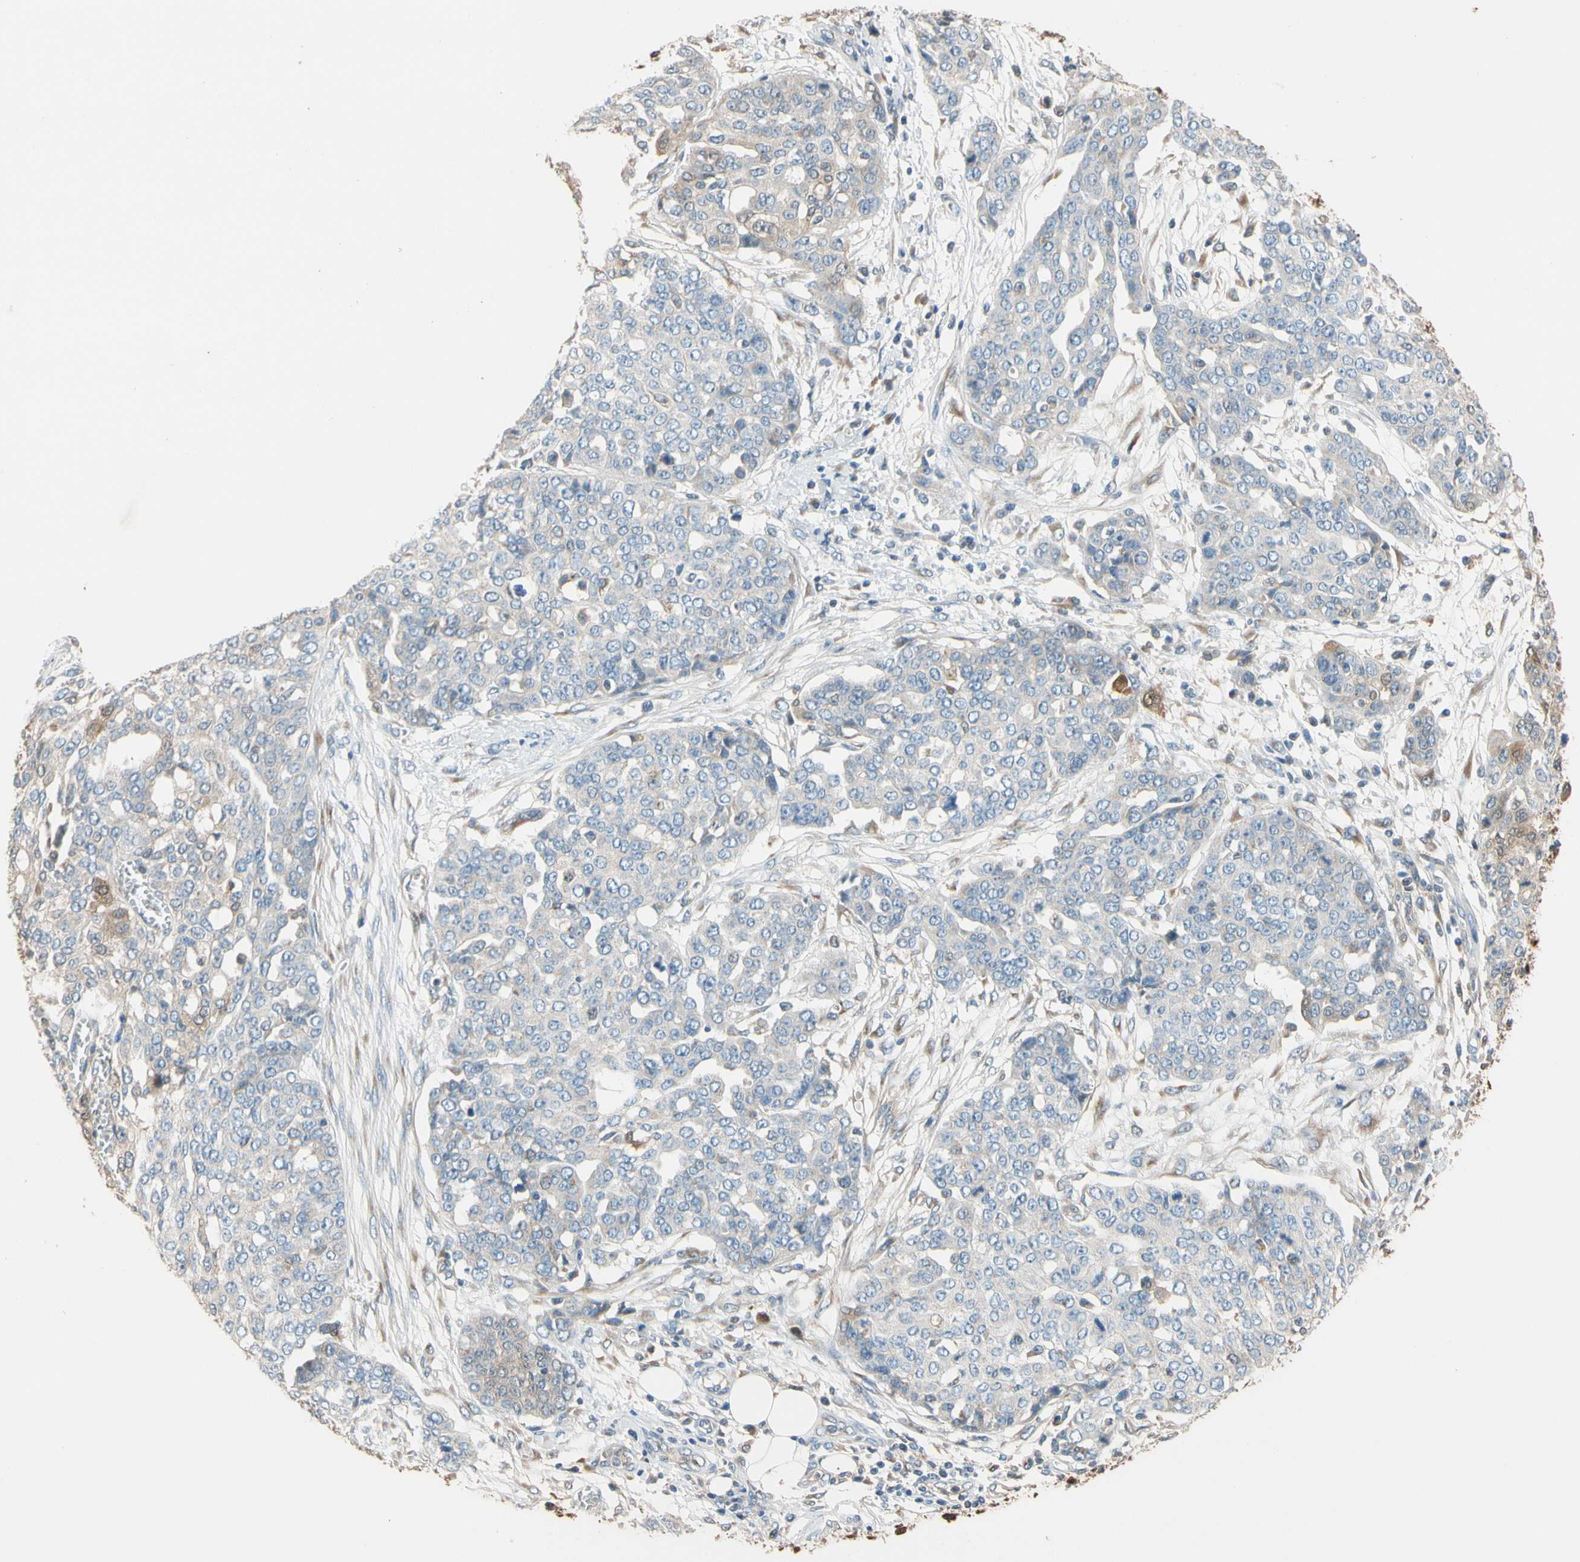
{"staining": {"intensity": "negative", "quantity": "none", "location": "none"}, "tissue": "ovarian cancer", "cell_type": "Tumor cells", "image_type": "cancer", "snomed": [{"axis": "morphology", "description": "Cystadenocarcinoma, serous, NOS"}, {"axis": "topography", "description": "Soft tissue"}, {"axis": "topography", "description": "Ovary"}], "caption": "Immunohistochemical staining of human ovarian serous cystadenocarcinoma displays no significant staining in tumor cells. Brightfield microscopy of IHC stained with DAB (3,3'-diaminobenzidine) (brown) and hematoxylin (blue), captured at high magnification.", "gene": "GPSM2", "patient": {"sex": "female", "age": 57}}